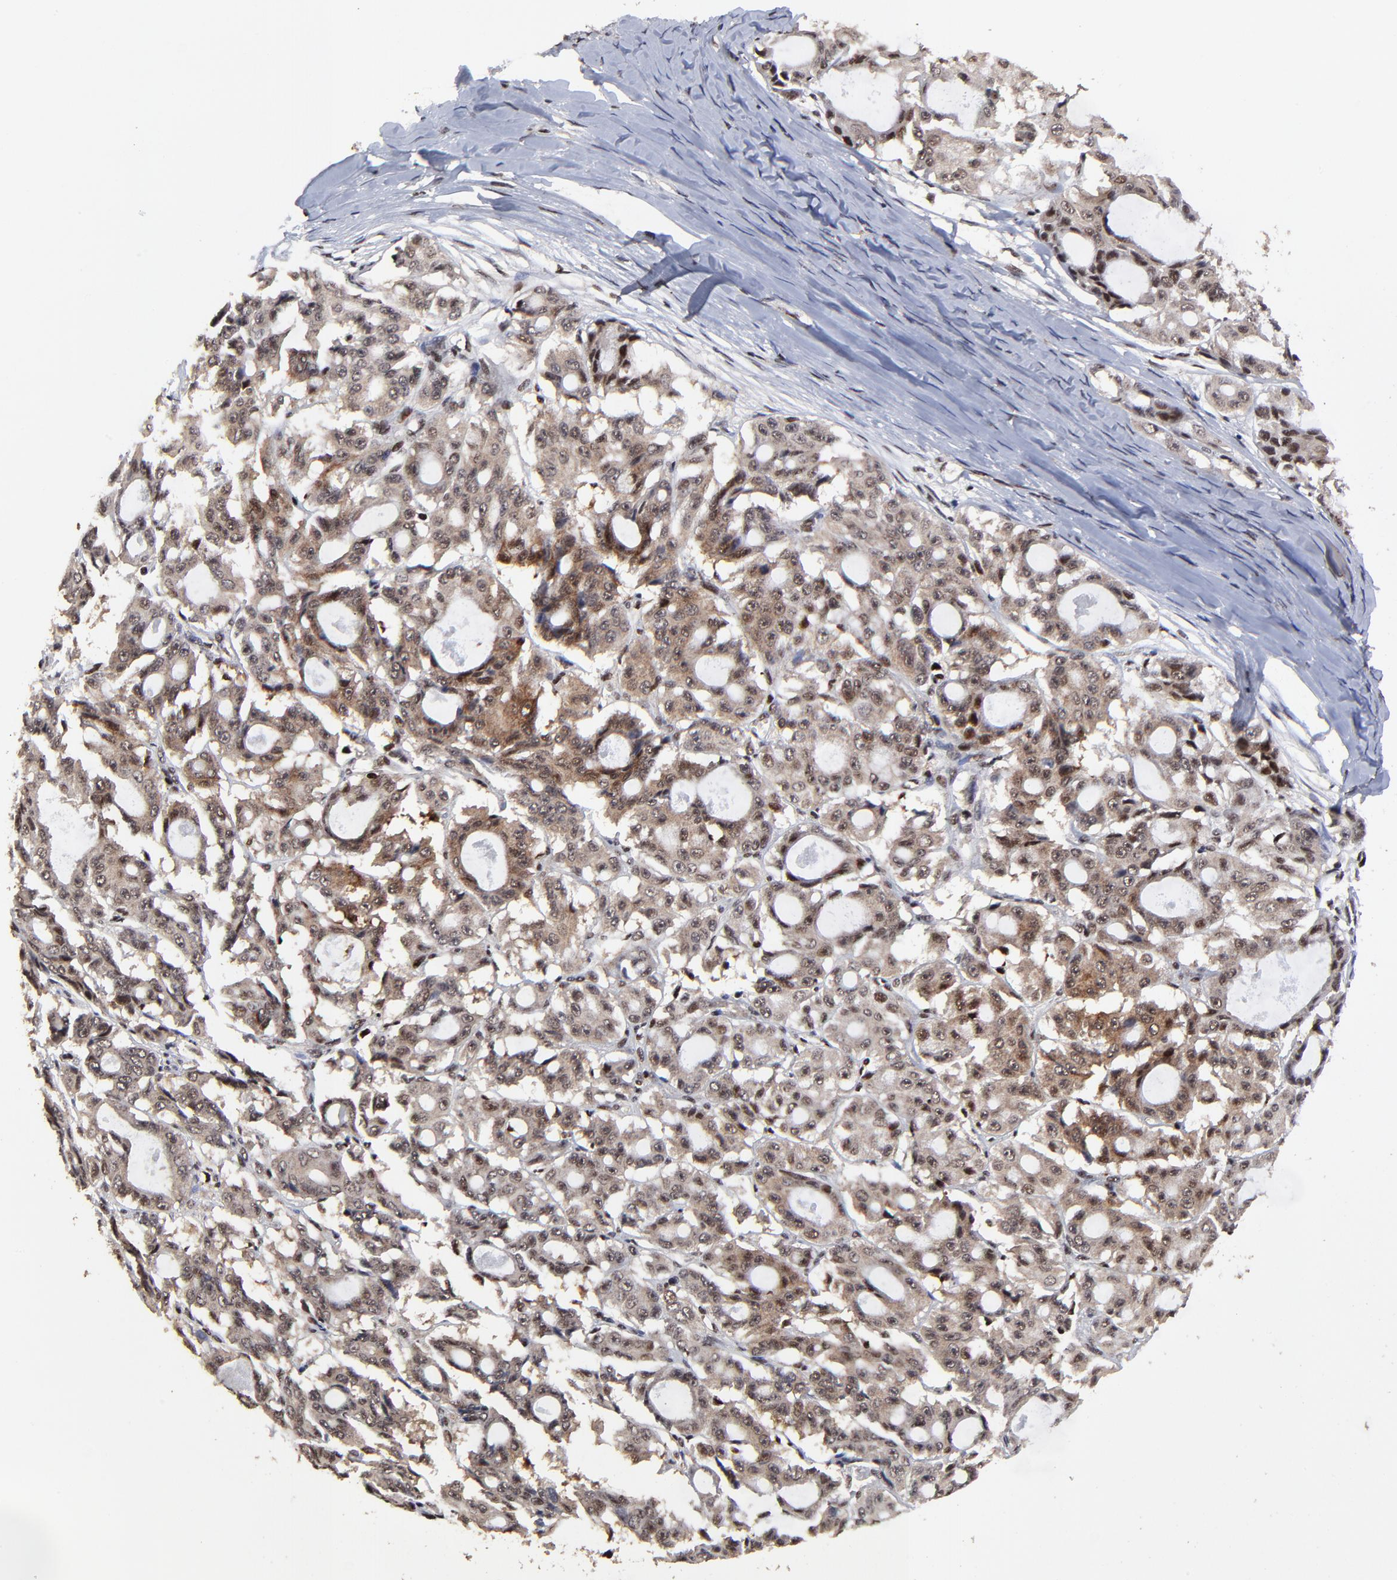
{"staining": {"intensity": "moderate", "quantity": "25%-75%", "location": "nuclear"}, "tissue": "ovarian cancer", "cell_type": "Tumor cells", "image_type": "cancer", "snomed": [{"axis": "morphology", "description": "Carcinoma, endometroid"}, {"axis": "topography", "description": "Ovary"}], "caption": "Endometroid carcinoma (ovarian) was stained to show a protein in brown. There is medium levels of moderate nuclear expression in approximately 25%-75% of tumor cells. The staining was performed using DAB (3,3'-diaminobenzidine) to visualize the protein expression in brown, while the nuclei were stained in blue with hematoxylin (Magnification: 20x).", "gene": "RBM22", "patient": {"sex": "female", "age": 61}}